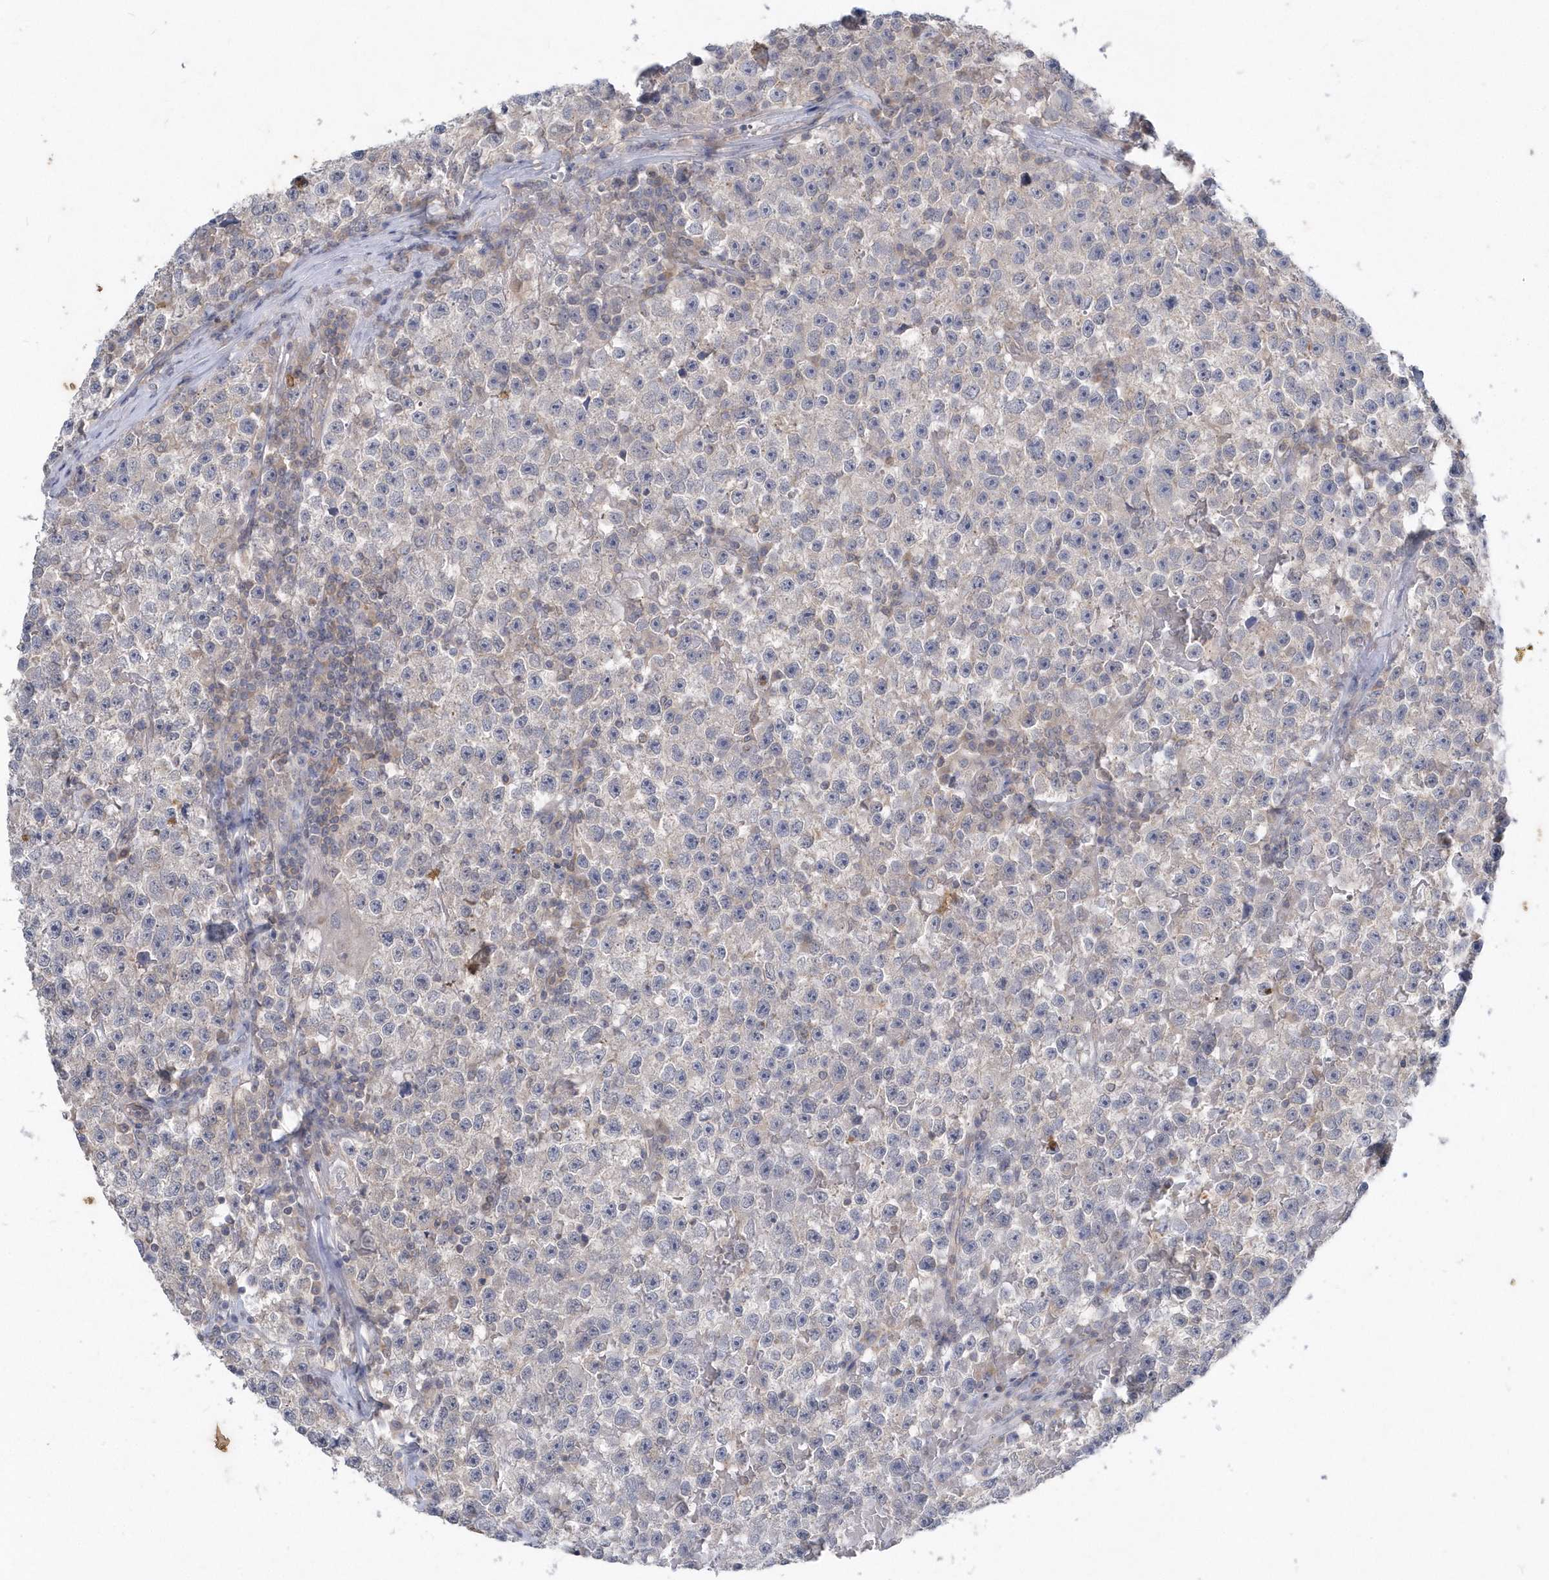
{"staining": {"intensity": "negative", "quantity": "none", "location": "none"}, "tissue": "testis cancer", "cell_type": "Tumor cells", "image_type": "cancer", "snomed": [{"axis": "morphology", "description": "Seminoma, NOS"}, {"axis": "topography", "description": "Testis"}], "caption": "Protein analysis of seminoma (testis) displays no significant expression in tumor cells.", "gene": "AKR7A2", "patient": {"sex": "male", "age": 22}}